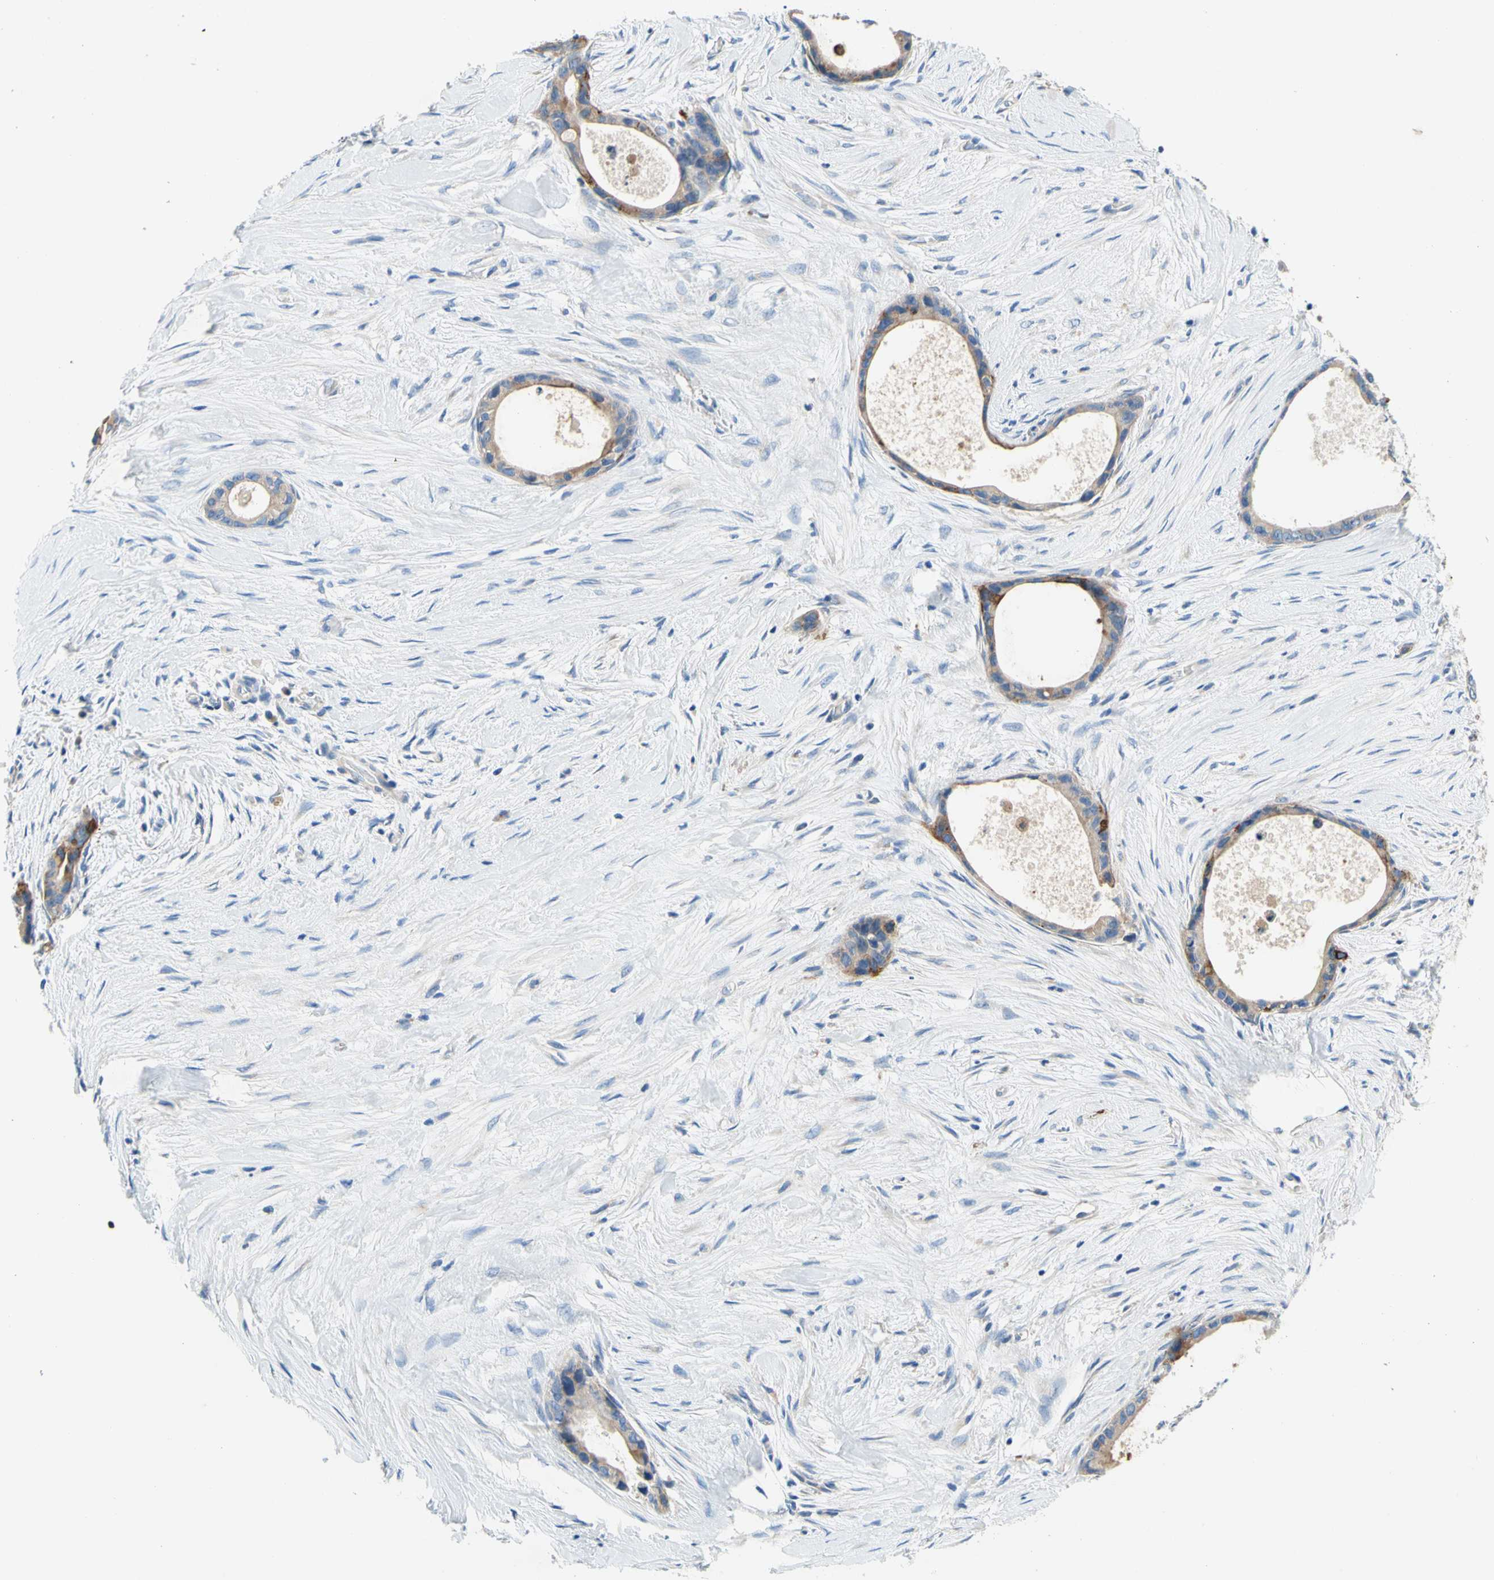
{"staining": {"intensity": "strong", "quantity": "<25%", "location": "cytoplasmic/membranous"}, "tissue": "liver cancer", "cell_type": "Tumor cells", "image_type": "cancer", "snomed": [{"axis": "morphology", "description": "Cholangiocarcinoma"}, {"axis": "topography", "description": "Liver"}], "caption": "Tumor cells display medium levels of strong cytoplasmic/membranous positivity in about <25% of cells in liver cholangiocarcinoma. (DAB (3,3'-diaminobenzidine) IHC, brown staining for protein, blue staining for nuclei).", "gene": "F3", "patient": {"sex": "female", "age": 55}}